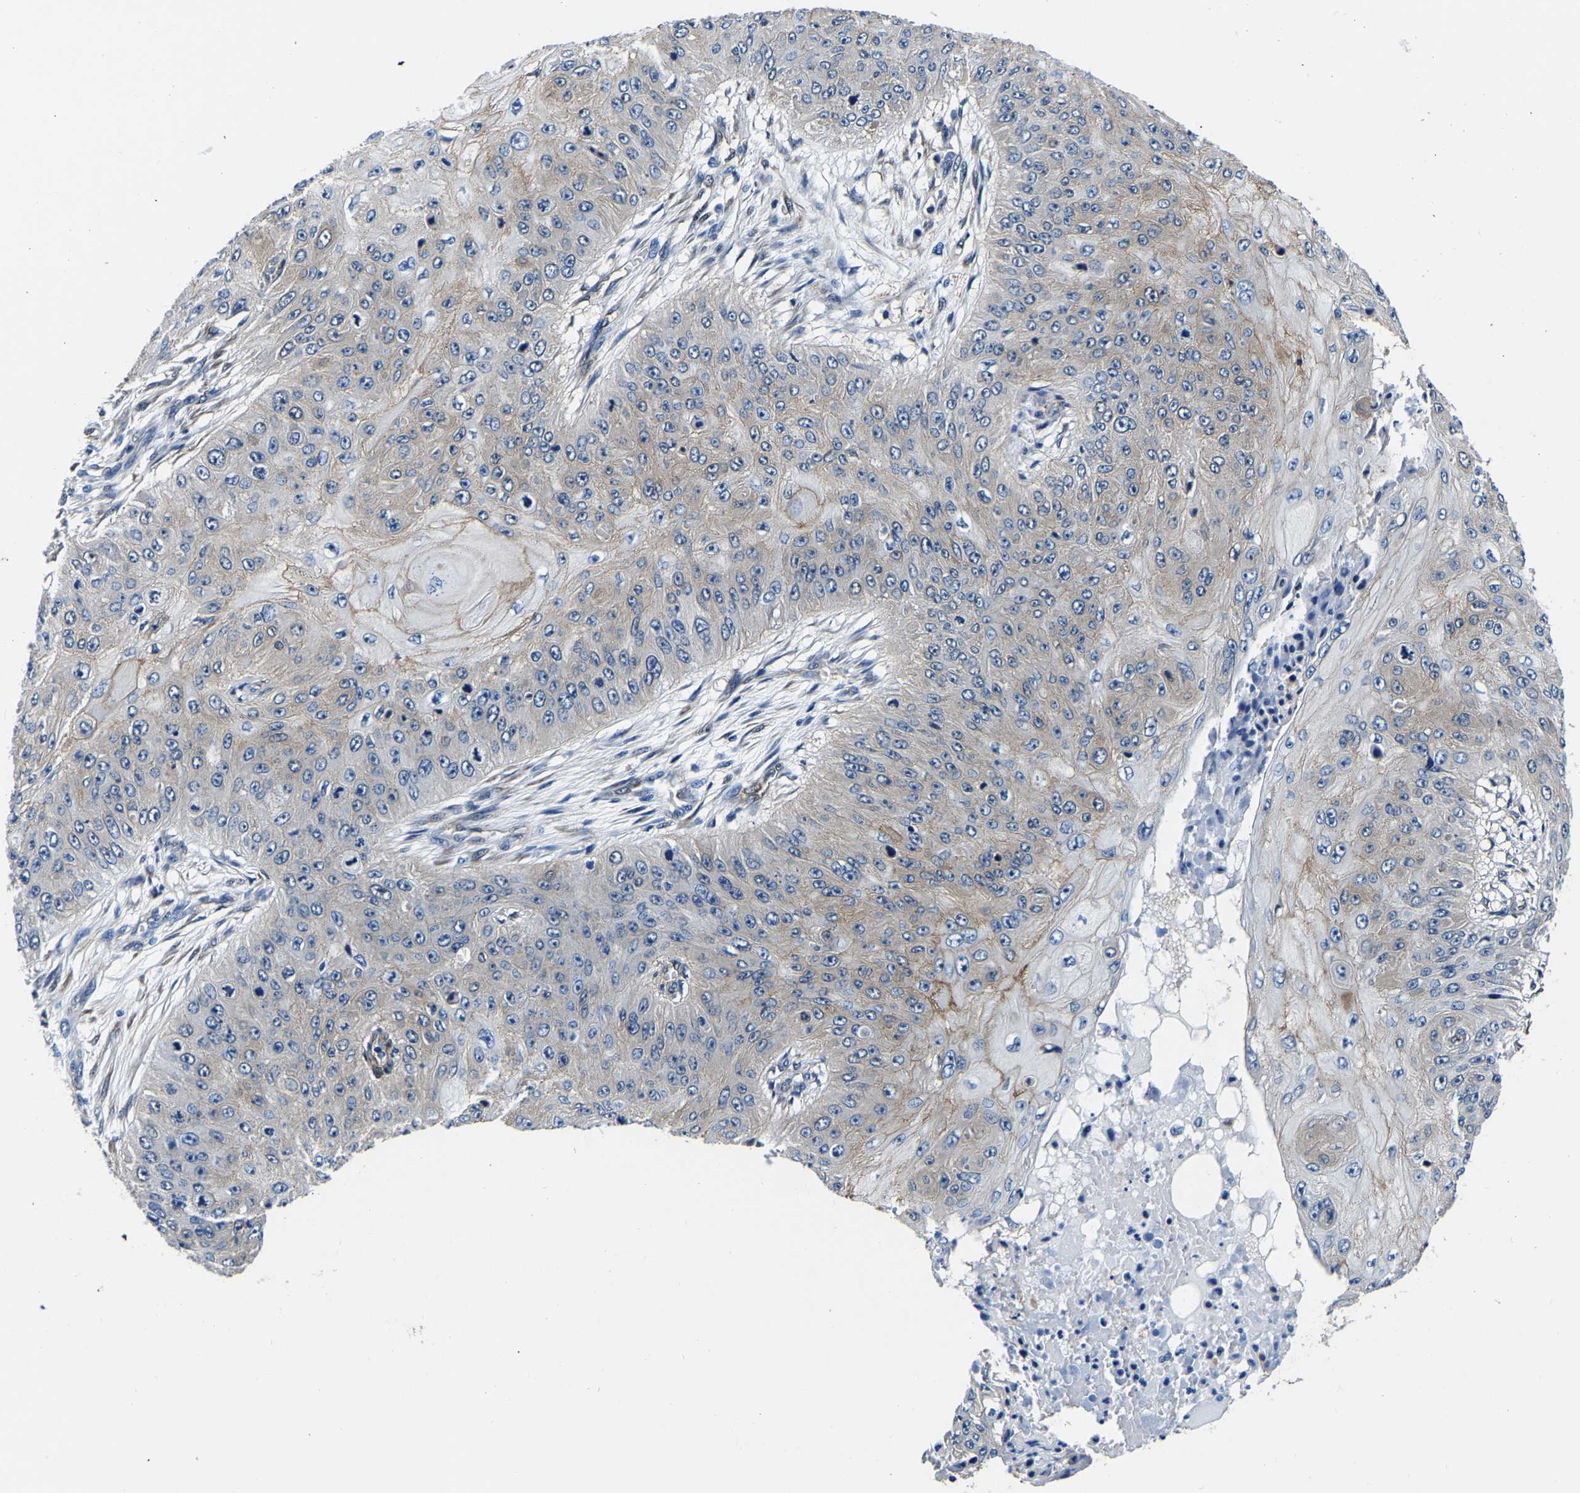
{"staining": {"intensity": "negative", "quantity": "none", "location": "none"}, "tissue": "skin cancer", "cell_type": "Tumor cells", "image_type": "cancer", "snomed": [{"axis": "morphology", "description": "Squamous cell carcinoma, NOS"}, {"axis": "topography", "description": "Skin"}], "caption": "Histopathology image shows no protein expression in tumor cells of skin squamous cell carcinoma tissue.", "gene": "S100A13", "patient": {"sex": "female", "age": 80}}